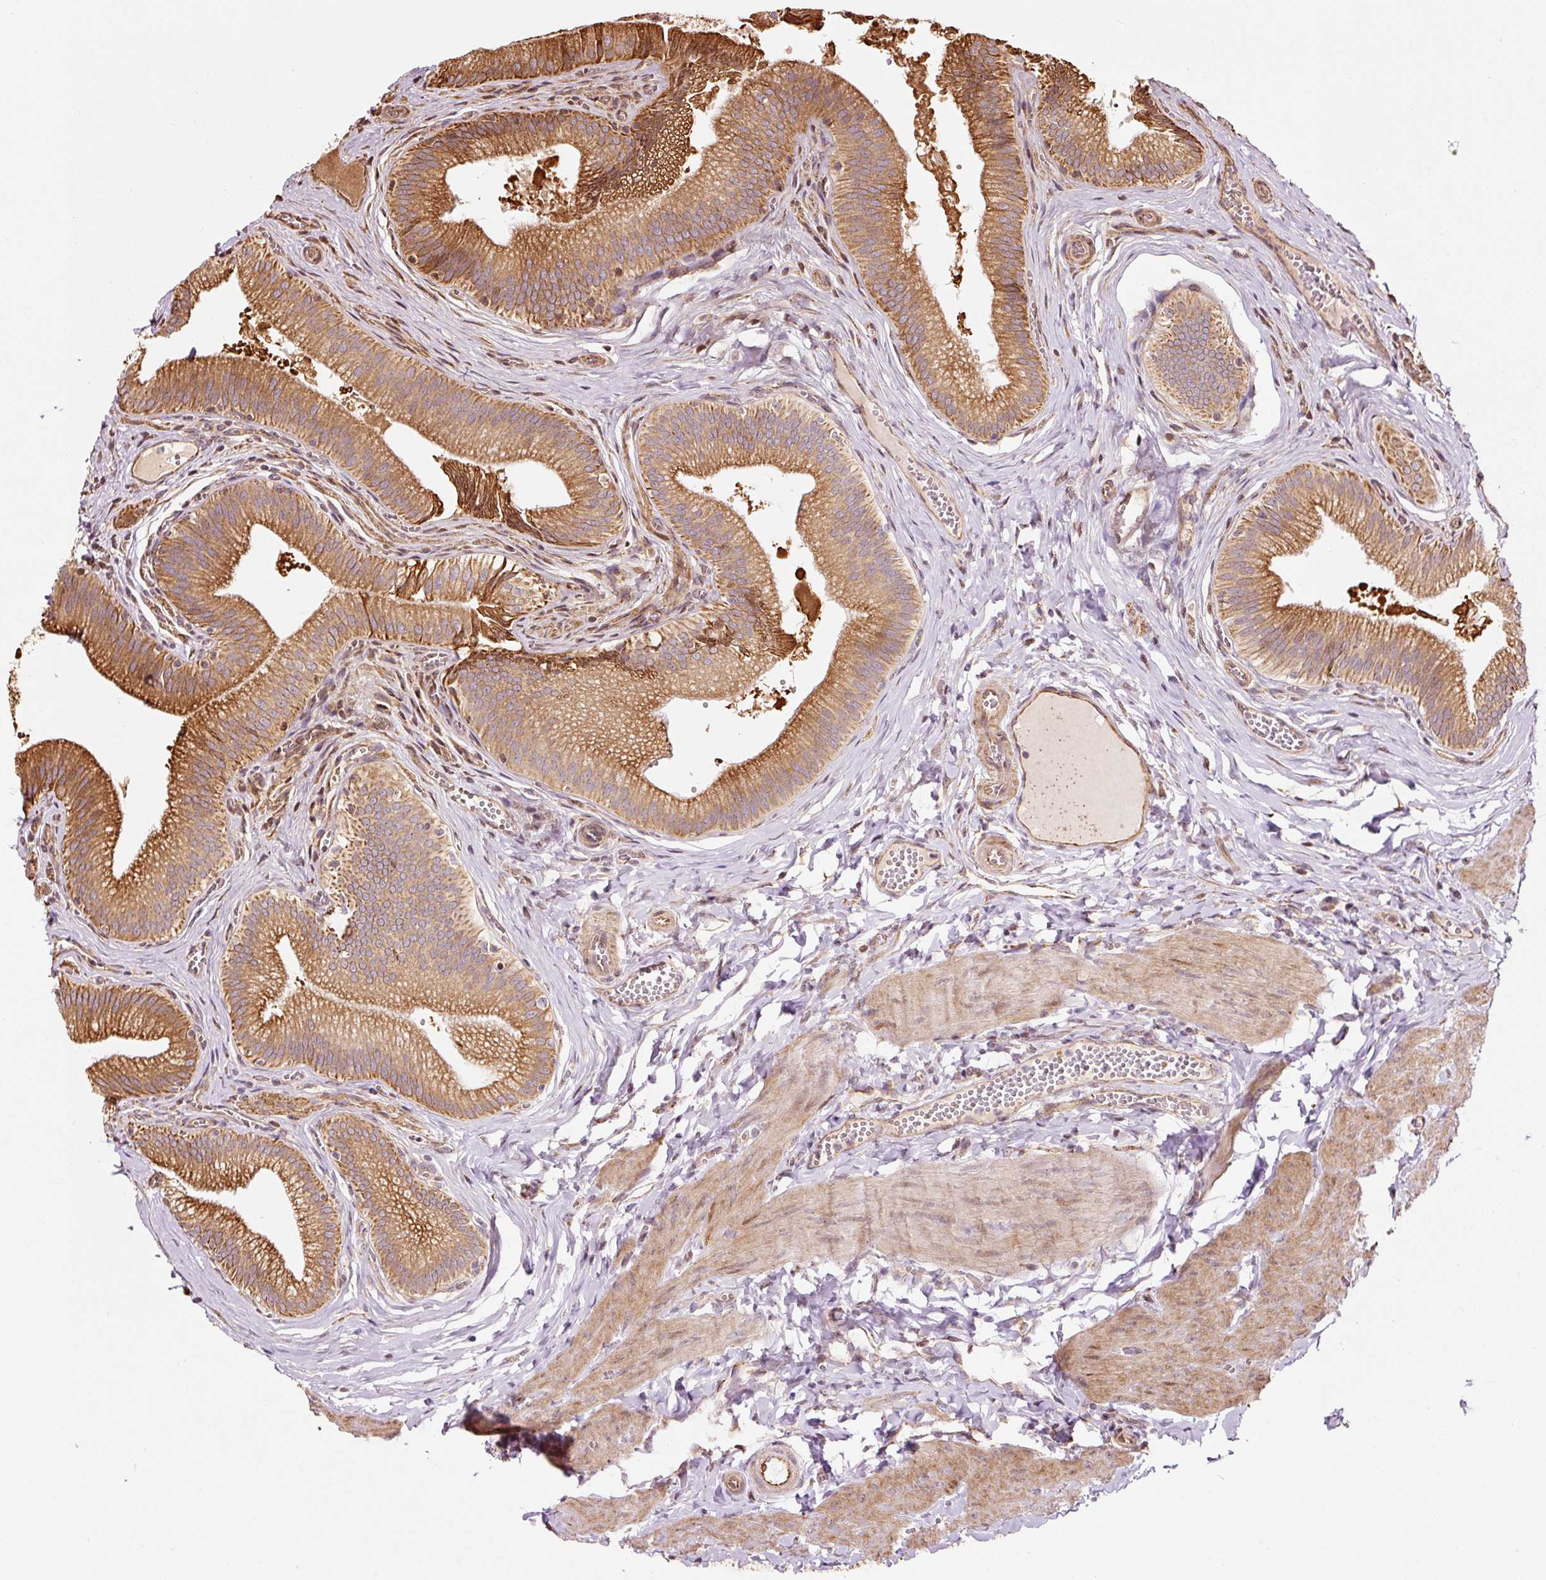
{"staining": {"intensity": "strong", "quantity": ">75%", "location": "cytoplasmic/membranous"}, "tissue": "gallbladder", "cell_type": "Glandular cells", "image_type": "normal", "snomed": [{"axis": "morphology", "description": "Normal tissue, NOS"}, {"axis": "topography", "description": "Gallbladder"}], "caption": "Immunohistochemical staining of unremarkable gallbladder demonstrates high levels of strong cytoplasmic/membranous staining in approximately >75% of glandular cells. Using DAB (brown) and hematoxylin (blue) stains, captured at high magnification using brightfield microscopy.", "gene": "ETF1", "patient": {"sex": "male", "age": 17}}